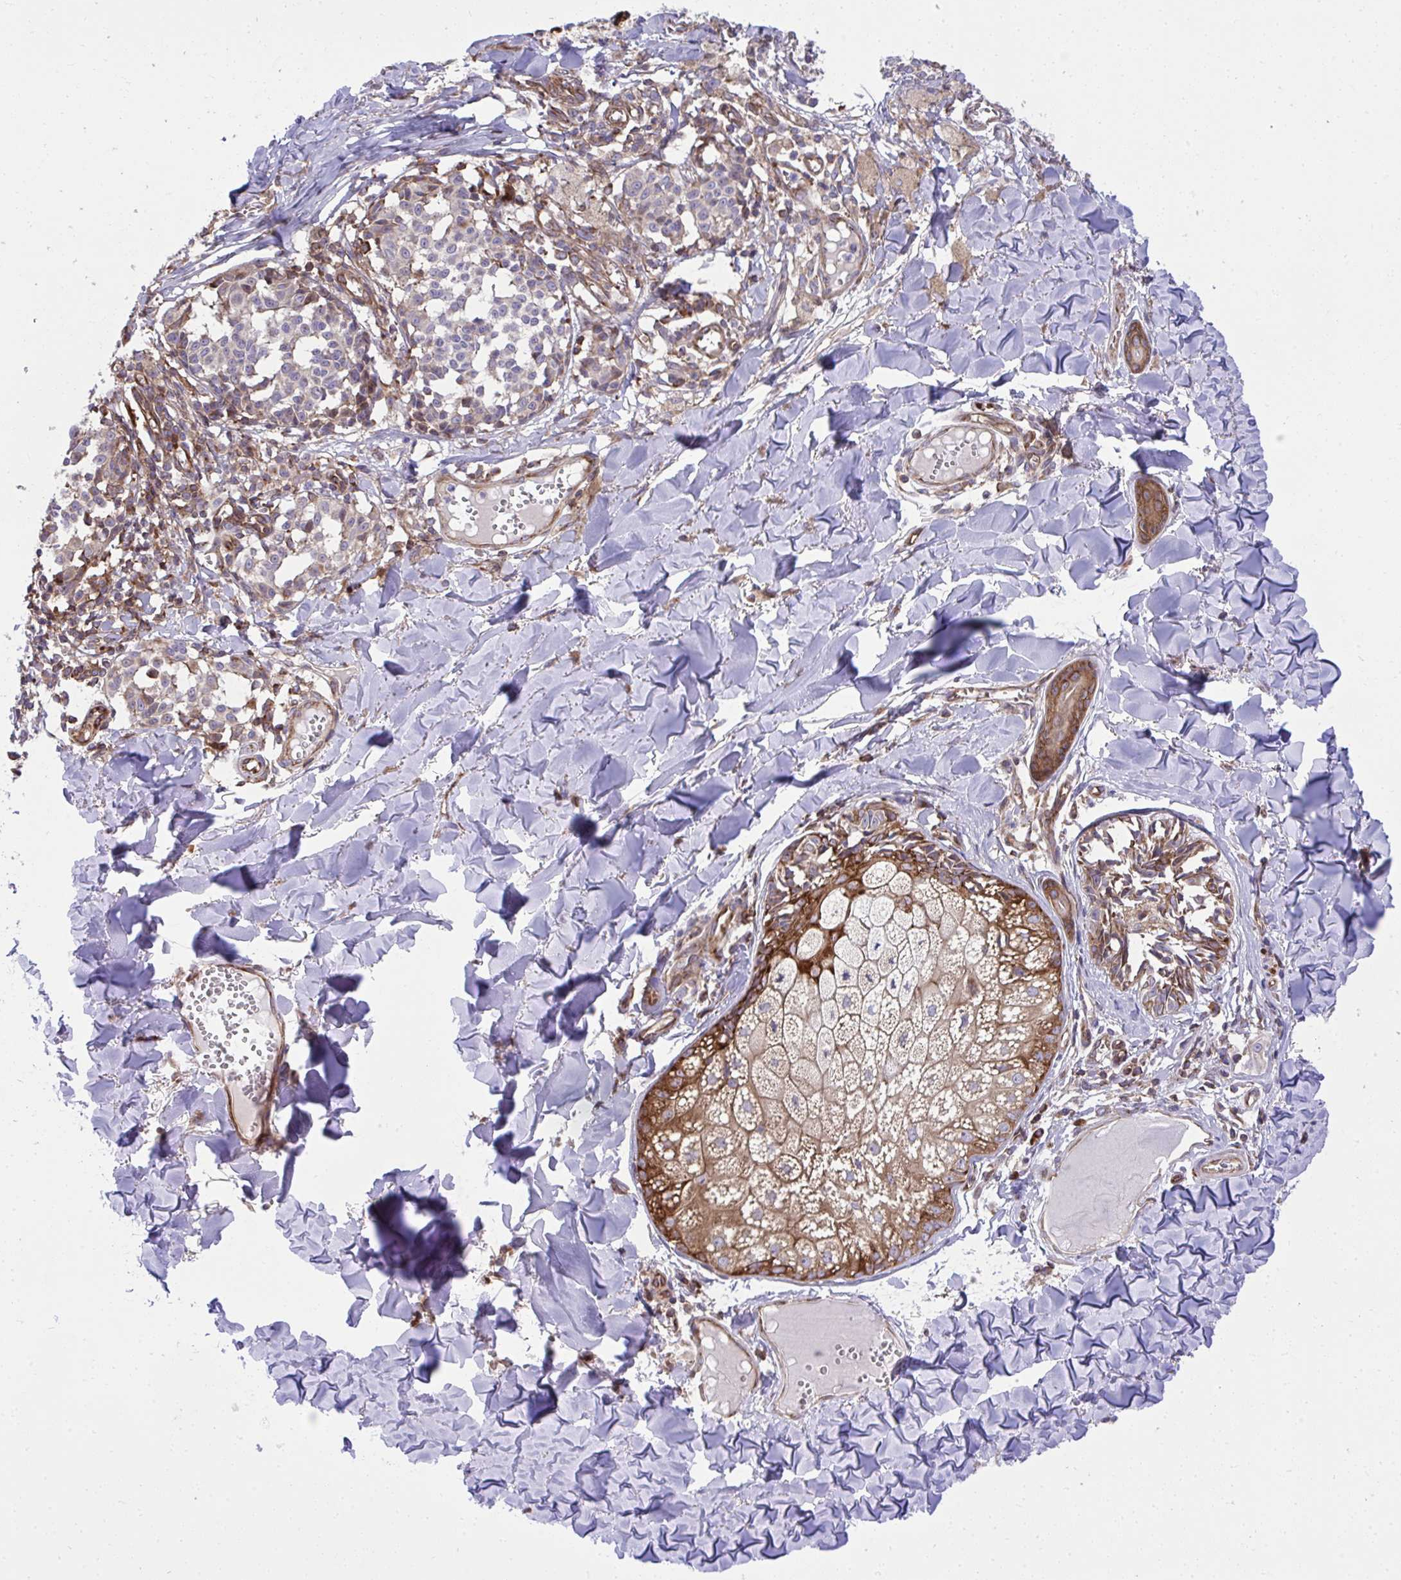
{"staining": {"intensity": "negative", "quantity": "none", "location": "none"}, "tissue": "melanoma", "cell_type": "Tumor cells", "image_type": "cancer", "snomed": [{"axis": "morphology", "description": "Malignant melanoma, NOS"}, {"axis": "topography", "description": "Skin"}], "caption": "A photomicrograph of melanoma stained for a protein shows no brown staining in tumor cells. The staining is performed using DAB brown chromogen with nuclei counter-stained in using hematoxylin.", "gene": "NMNAT3", "patient": {"sex": "female", "age": 43}}